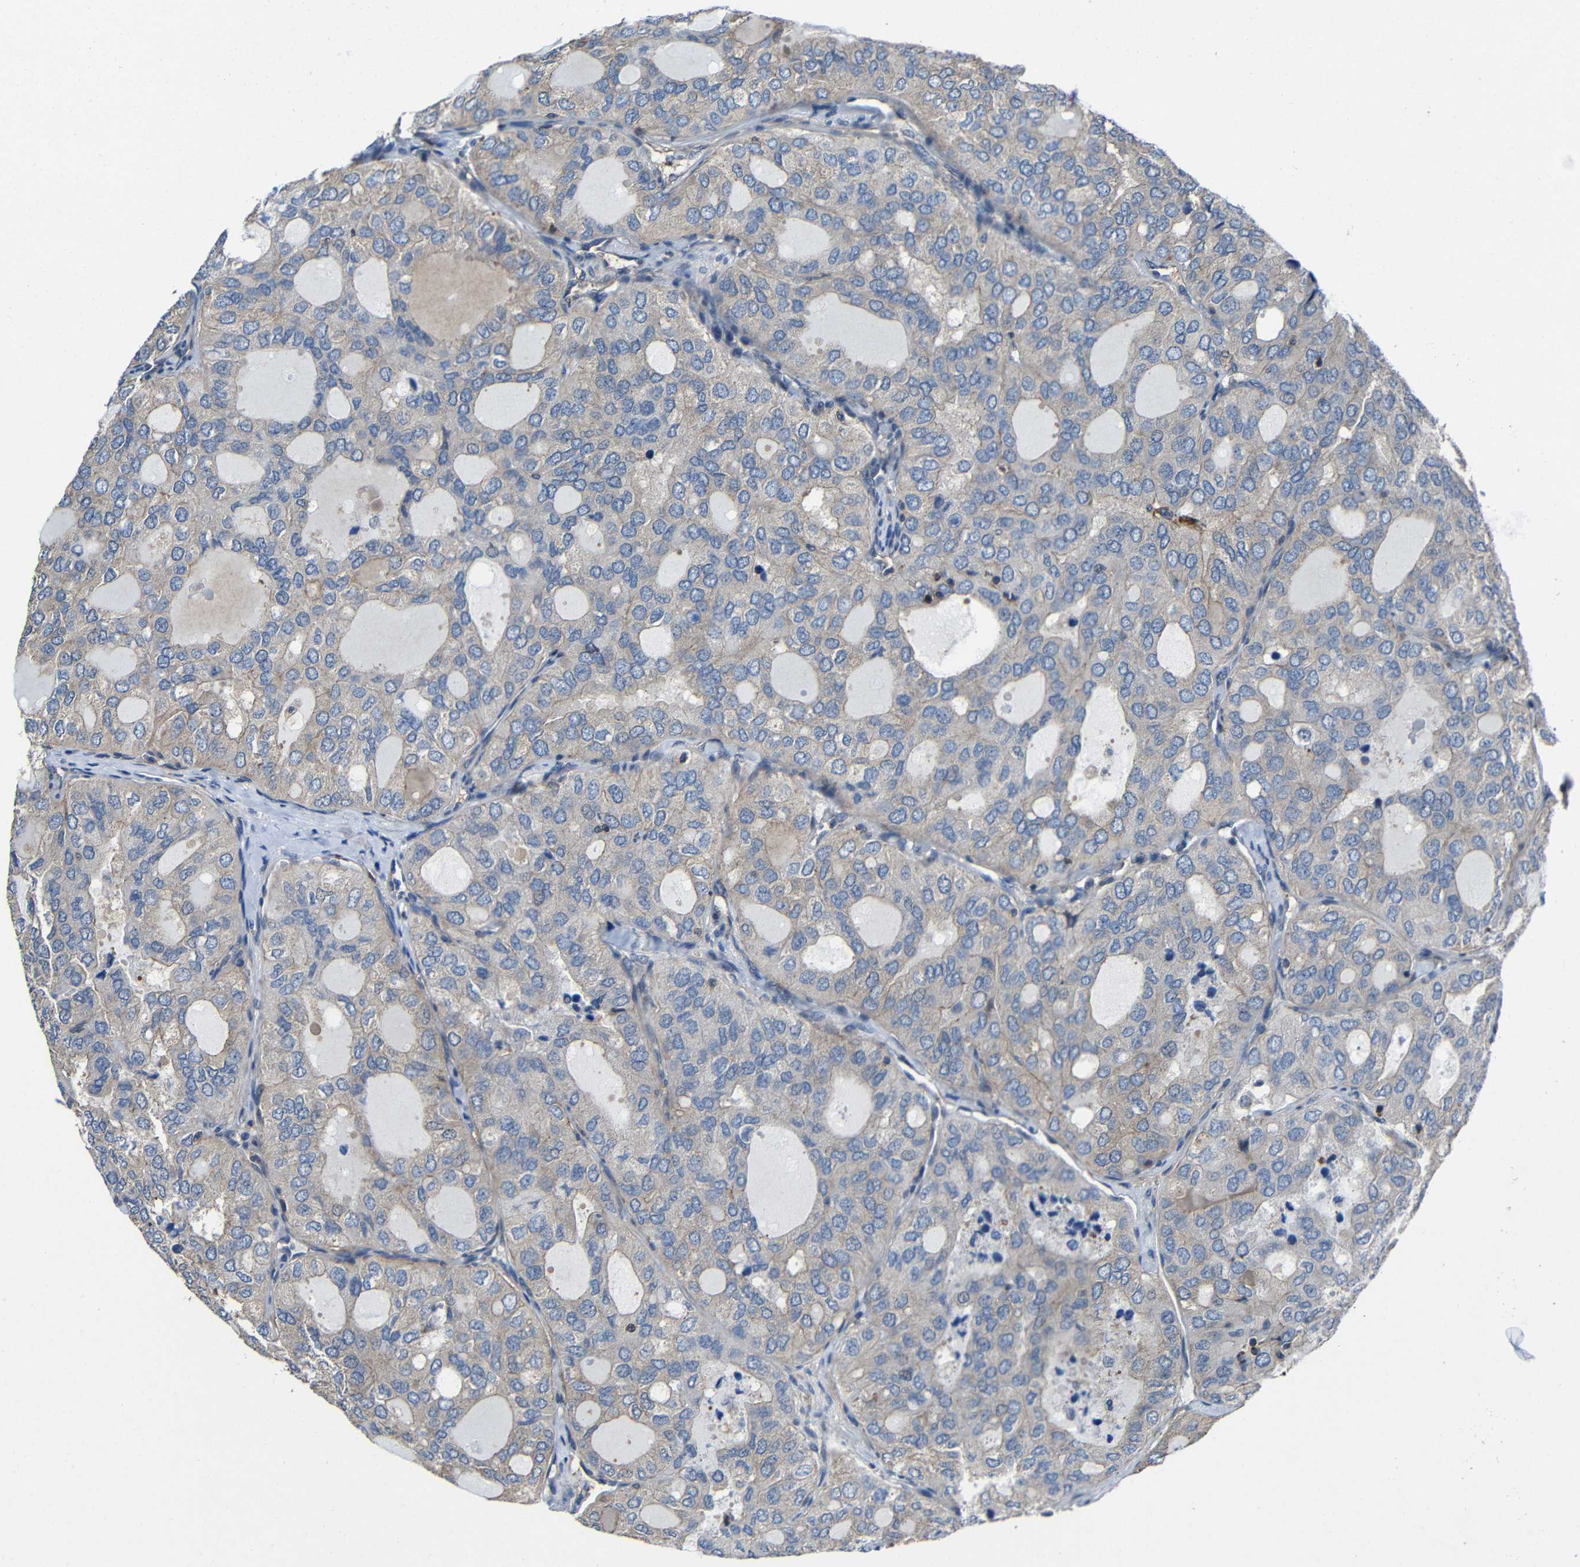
{"staining": {"intensity": "weak", "quantity": ">75%", "location": "cytoplasmic/membranous"}, "tissue": "thyroid cancer", "cell_type": "Tumor cells", "image_type": "cancer", "snomed": [{"axis": "morphology", "description": "Follicular adenoma carcinoma, NOS"}, {"axis": "topography", "description": "Thyroid gland"}], "caption": "Thyroid cancer stained with DAB (3,3'-diaminobenzidine) immunohistochemistry (IHC) shows low levels of weak cytoplasmic/membranous positivity in approximately >75% of tumor cells. Using DAB (3,3'-diaminobenzidine) (brown) and hematoxylin (blue) stains, captured at high magnification using brightfield microscopy.", "gene": "GDI1", "patient": {"sex": "male", "age": 75}}